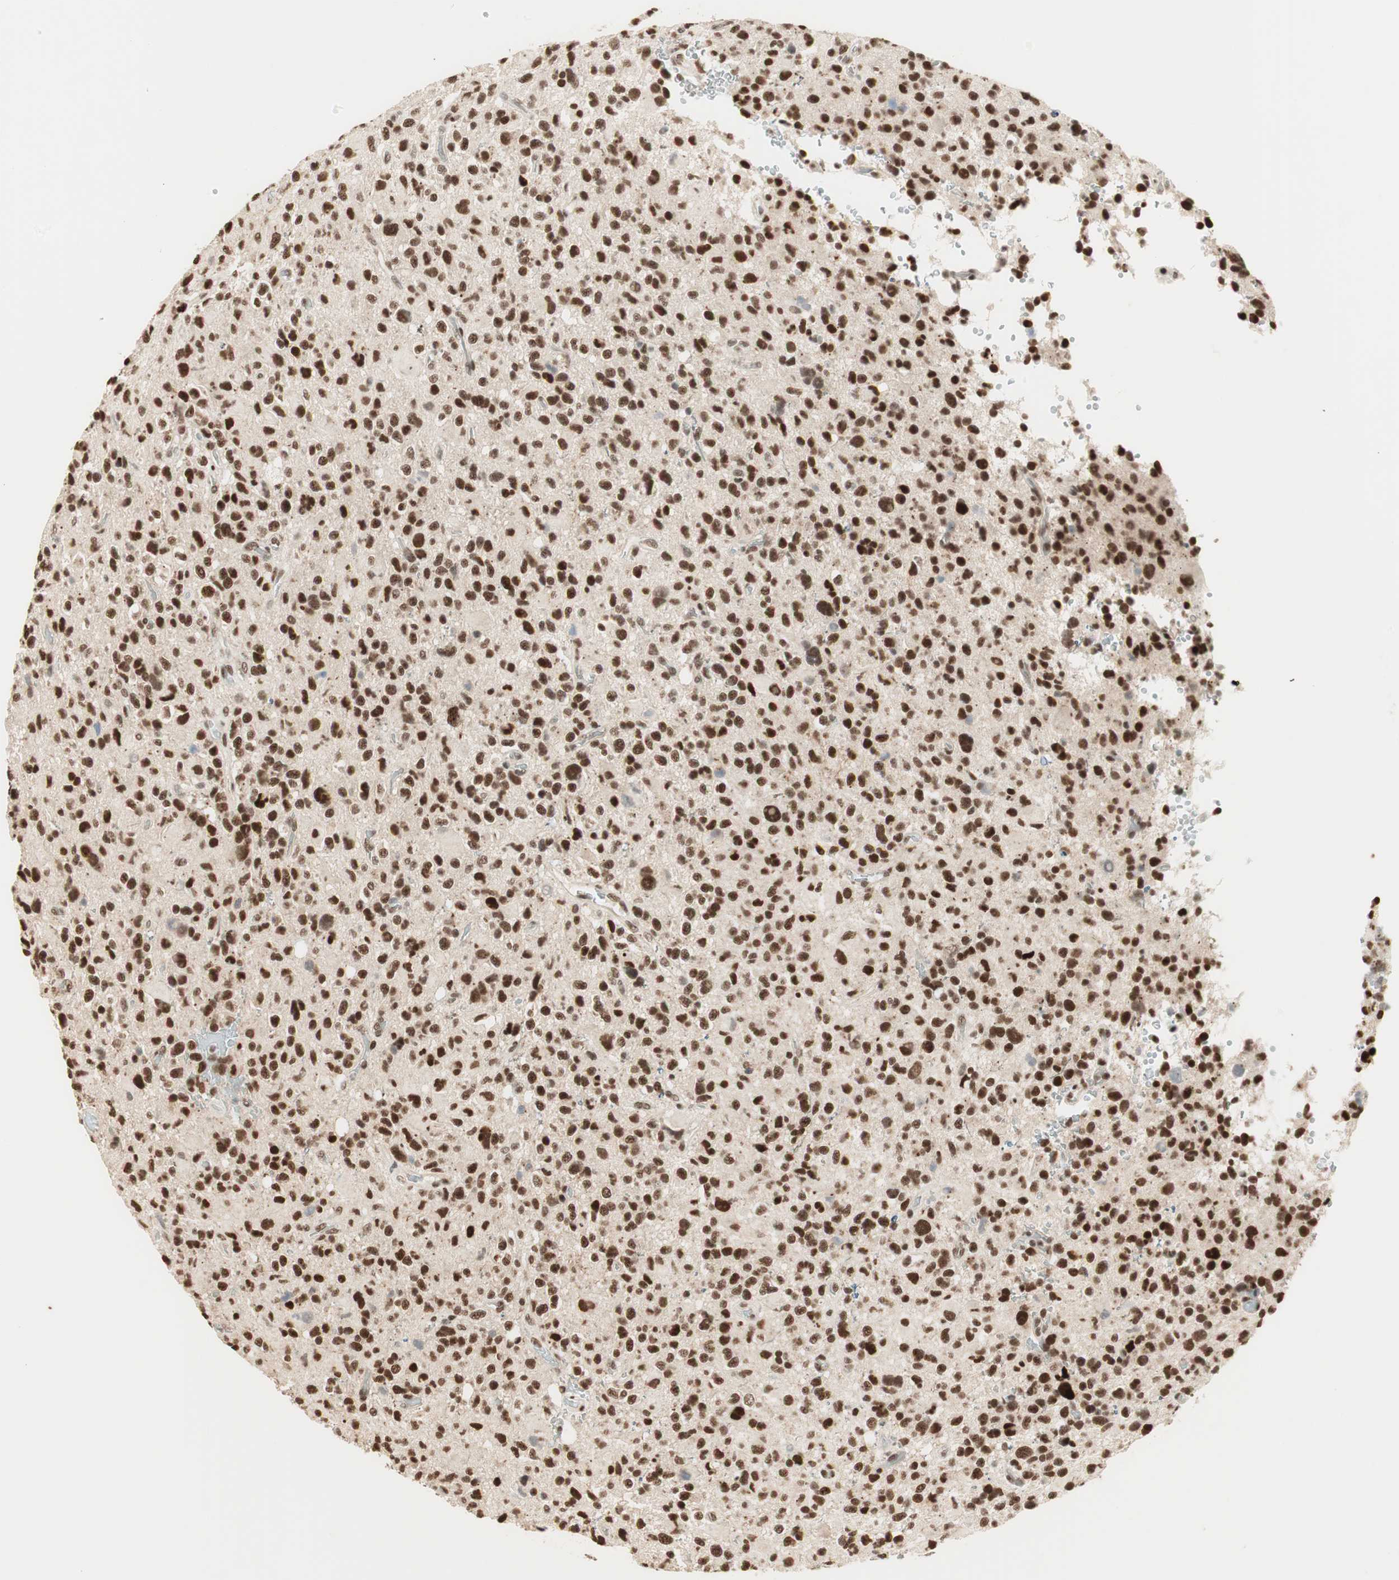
{"staining": {"intensity": "strong", "quantity": ">75%", "location": "nuclear"}, "tissue": "glioma", "cell_type": "Tumor cells", "image_type": "cancer", "snomed": [{"axis": "morphology", "description": "Glioma, malignant, High grade"}, {"axis": "topography", "description": "Brain"}], "caption": "IHC photomicrograph of human malignant high-grade glioma stained for a protein (brown), which exhibits high levels of strong nuclear staining in approximately >75% of tumor cells.", "gene": "SMARCE1", "patient": {"sex": "male", "age": 48}}